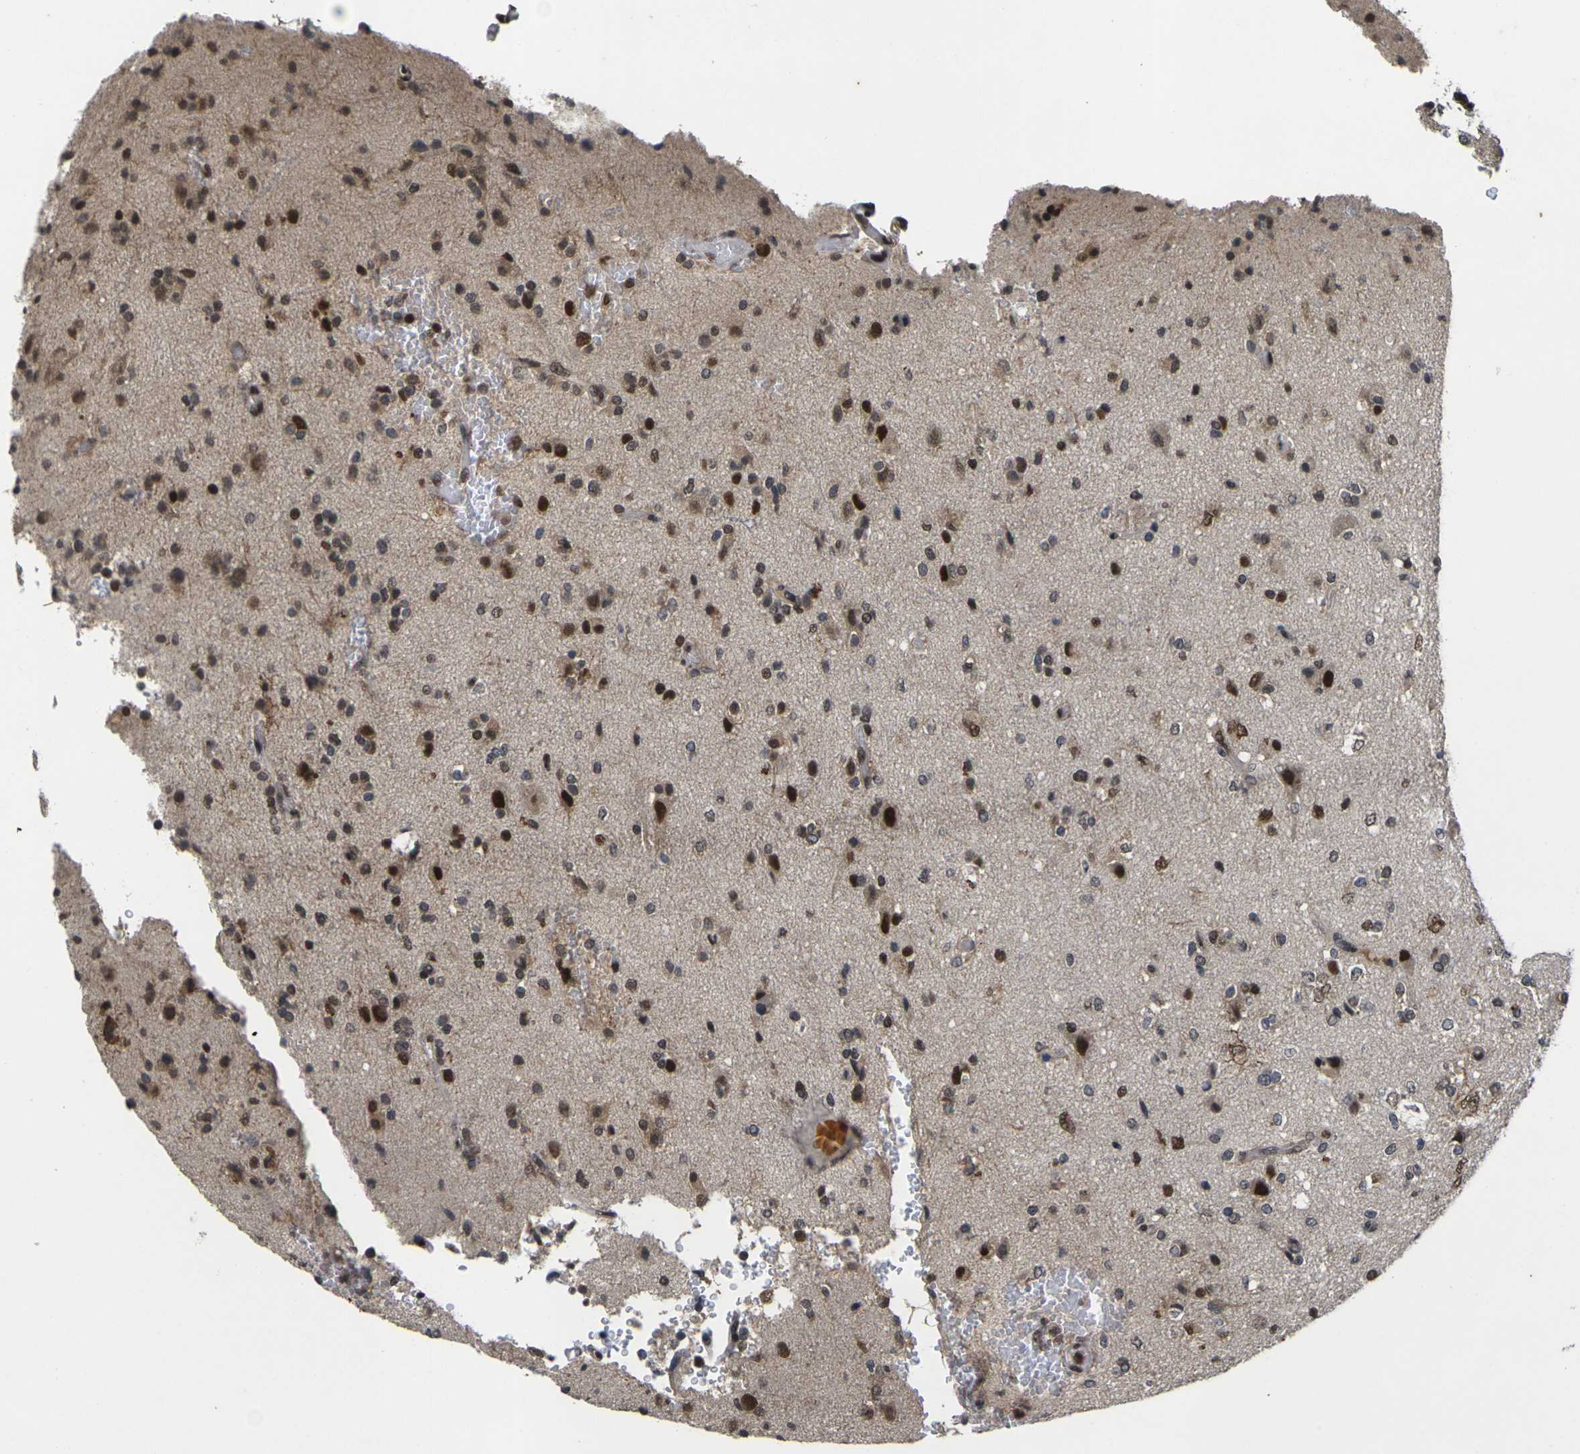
{"staining": {"intensity": "strong", "quantity": "25%-75%", "location": "nuclear"}, "tissue": "glioma", "cell_type": "Tumor cells", "image_type": "cancer", "snomed": [{"axis": "morphology", "description": "Glioma, malignant, High grade"}, {"axis": "topography", "description": "Brain"}], "caption": "Malignant high-grade glioma stained with a brown dye shows strong nuclear positive positivity in approximately 25%-75% of tumor cells.", "gene": "GTF2E1", "patient": {"sex": "male", "age": 47}}